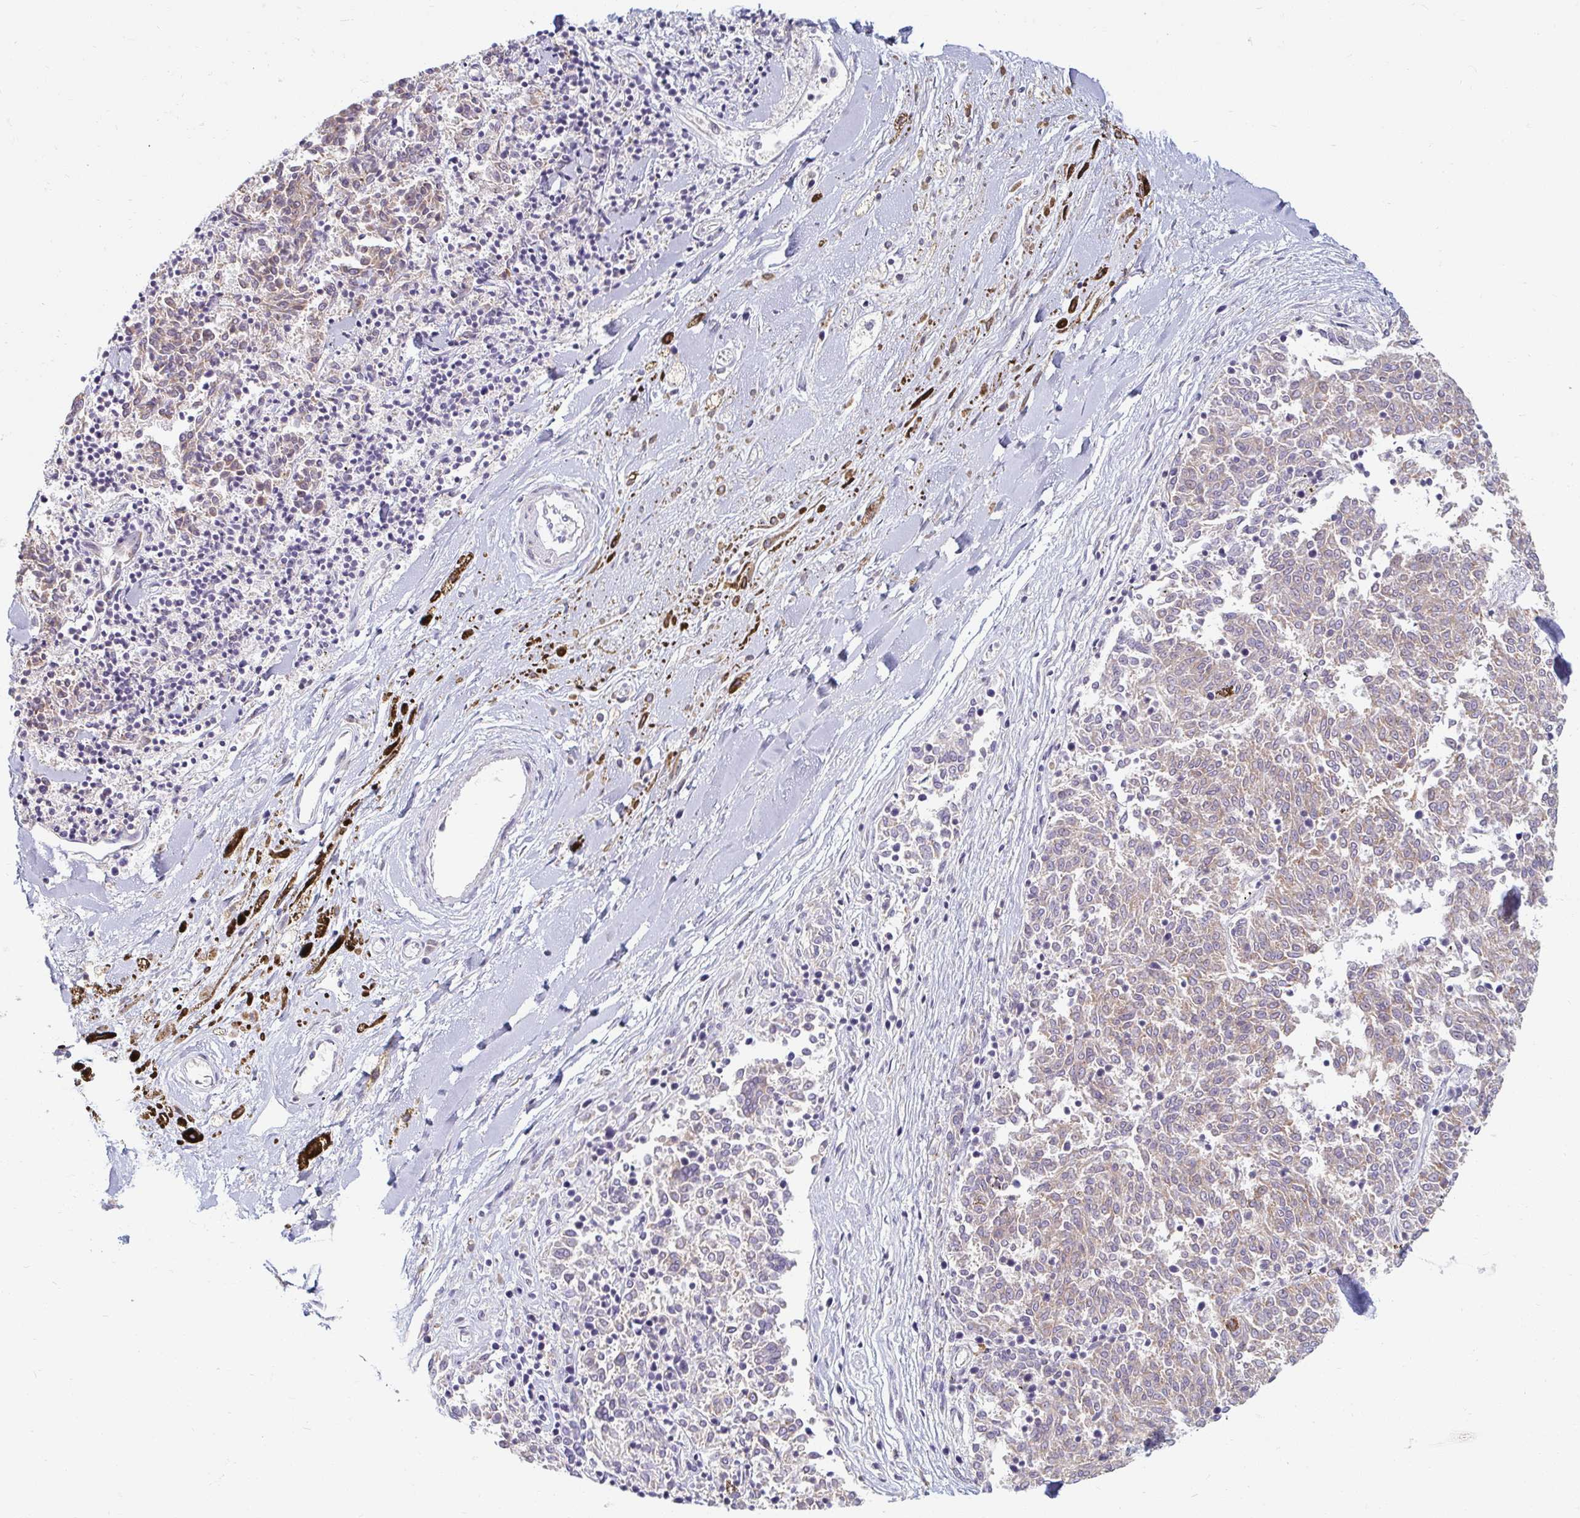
{"staining": {"intensity": "weak", "quantity": "25%-75%", "location": "cytoplasmic/membranous"}, "tissue": "melanoma", "cell_type": "Tumor cells", "image_type": "cancer", "snomed": [{"axis": "morphology", "description": "Malignant melanoma, NOS"}, {"axis": "topography", "description": "Skin"}], "caption": "Tumor cells display low levels of weak cytoplasmic/membranous positivity in approximately 25%-75% of cells in human malignant melanoma. The staining was performed using DAB, with brown indicating positive protein expression. Nuclei are stained blue with hematoxylin.", "gene": "DDN", "patient": {"sex": "female", "age": 72}}